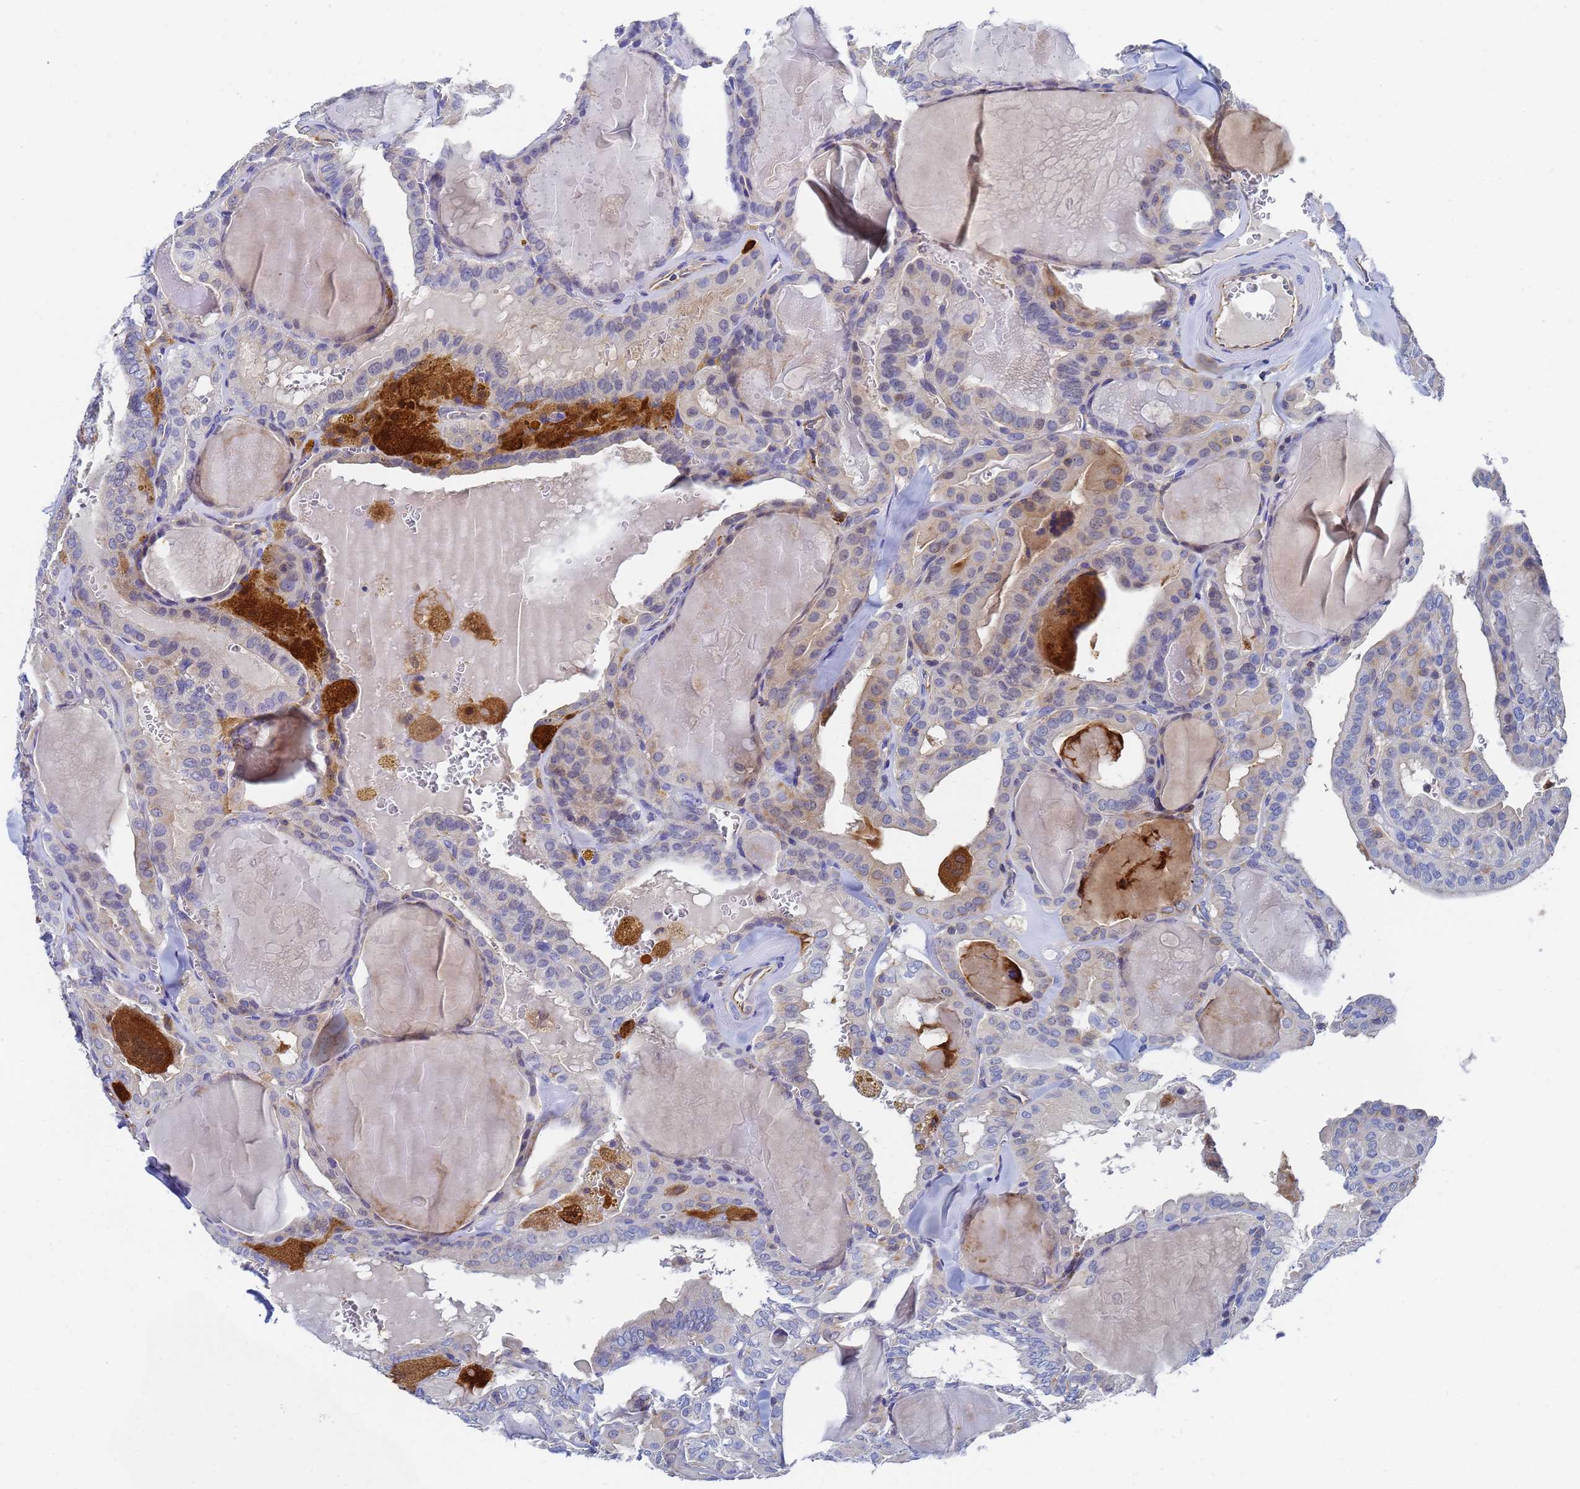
{"staining": {"intensity": "weak", "quantity": "<25%", "location": "cytoplasmic/membranous"}, "tissue": "thyroid cancer", "cell_type": "Tumor cells", "image_type": "cancer", "snomed": [{"axis": "morphology", "description": "Papillary adenocarcinoma, NOS"}, {"axis": "topography", "description": "Thyroid gland"}], "caption": "Immunohistochemical staining of human thyroid papillary adenocarcinoma reveals no significant positivity in tumor cells.", "gene": "GCHFR", "patient": {"sex": "male", "age": 52}}